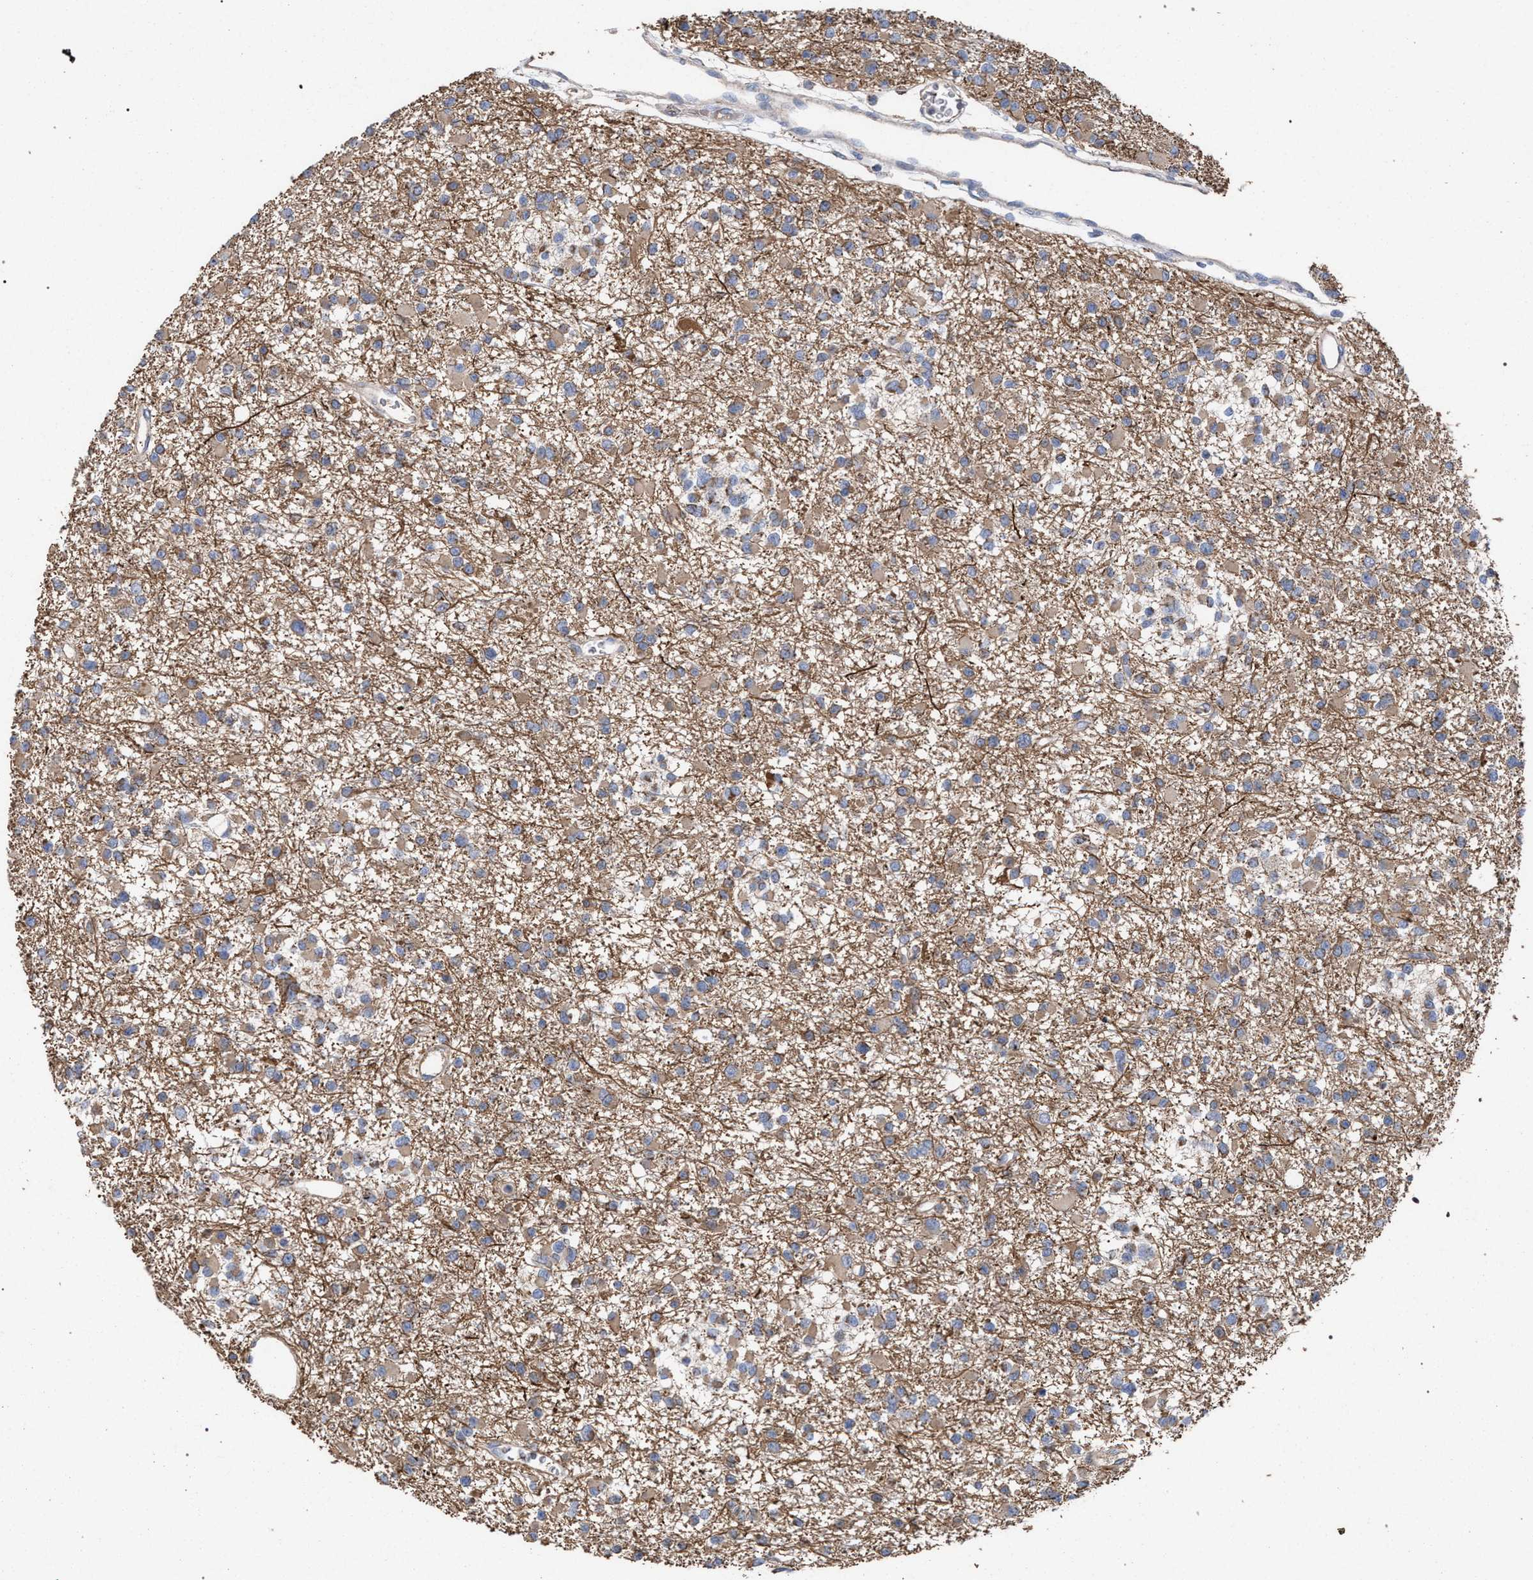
{"staining": {"intensity": "weak", "quantity": ">75%", "location": "cytoplasmic/membranous"}, "tissue": "glioma", "cell_type": "Tumor cells", "image_type": "cancer", "snomed": [{"axis": "morphology", "description": "Glioma, malignant, Low grade"}, {"axis": "topography", "description": "Brain"}], "caption": "Immunohistochemical staining of malignant low-grade glioma shows low levels of weak cytoplasmic/membranous positivity in about >75% of tumor cells.", "gene": "BCL2L12", "patient": {"sex": "female", "age": 22}}